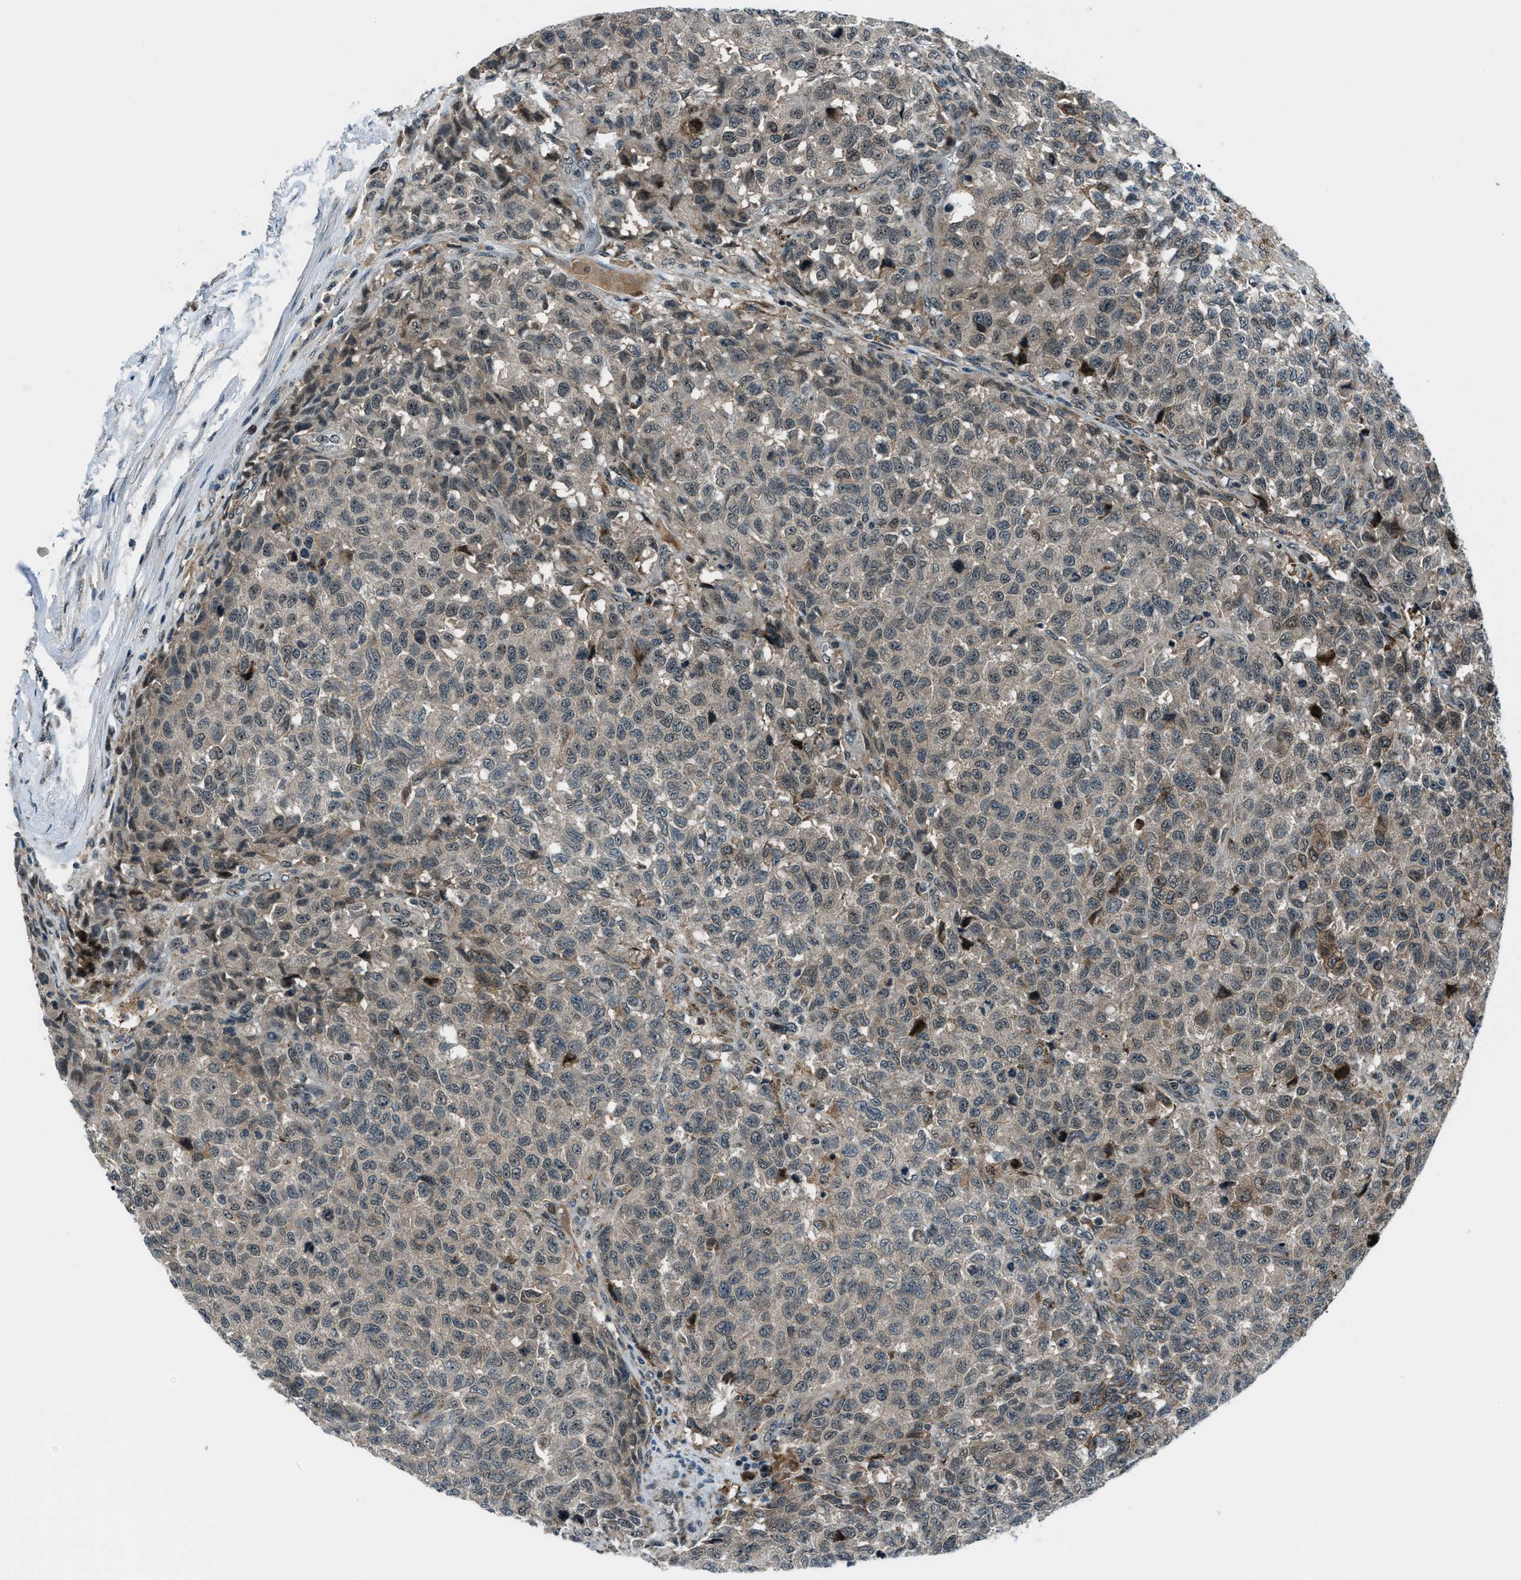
{"staining": {"intensity": "weak", "quantity": "<25%", "location": "cytoplasmic/membranous"}, "tissue": "testis cancer", "cell_type": "Tumor cells", "image_type": "cancer", "snomed": [{"axis": "morphology", "description": "Seminoma, NOS"}, {"axis": "topography", "description": "Testis"}], "caption": "This is an IHC micrograph of human testis cancer. There is no positivity in tumor cells.", "gene": "ACTL9", "patient": {"sex": "male", "age": 59}}